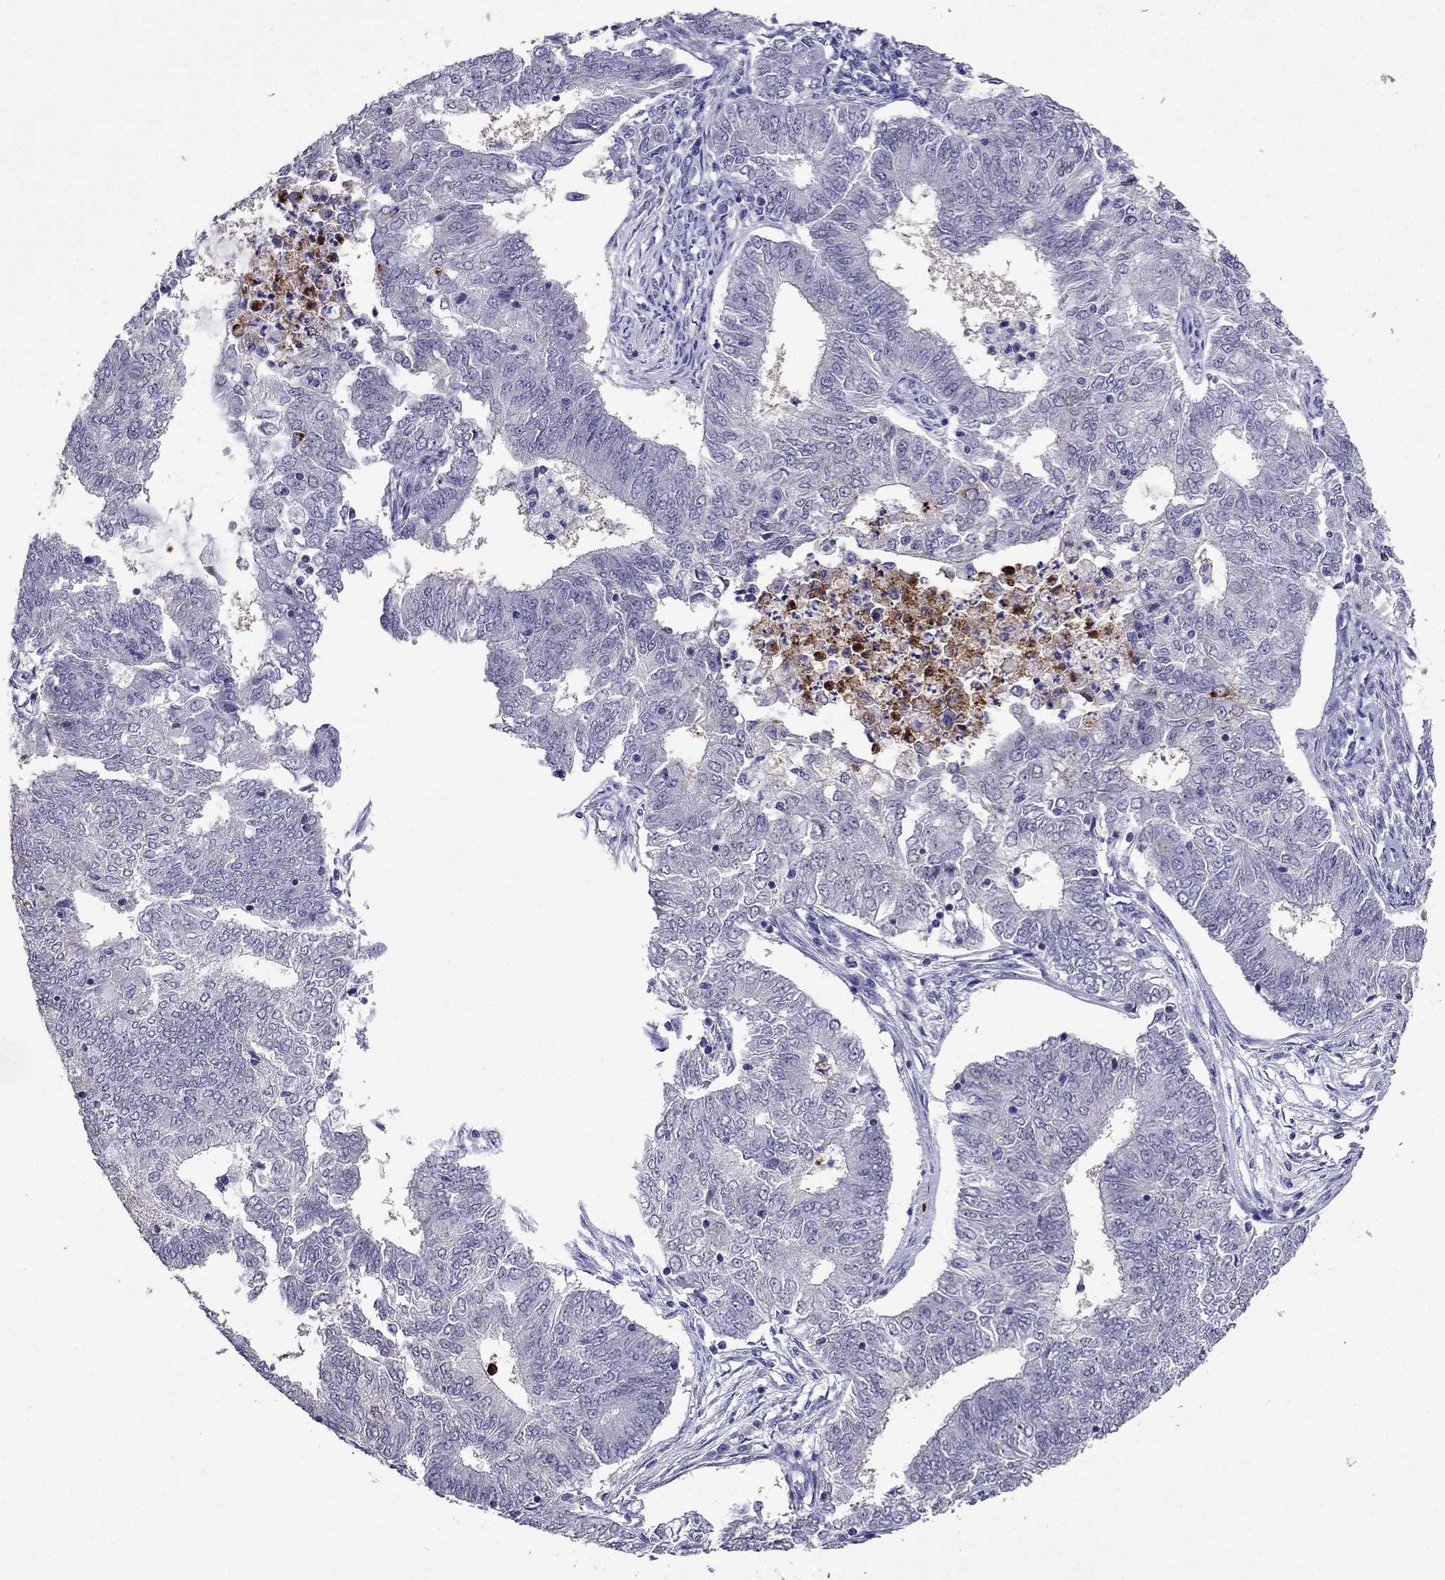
{"staining": {"intensity": "negative", "quantity": "none", "location": "none"}, "tissue": "endometrial cancer", "cell_type": "Tumor cells", "image_type": "cancer", "snomed": [{"axis": "morphology", "description": "Adenocarcinoma, NOS"}, {"axis": "topography", "description": "Endometrium"}], "caption": "The immunohistochemistry image has no significant staining in tumor cells of endometrial cancer (adenocarcinoma) tissue. (Immunohistochemistry (ihc), brightfield microscopy, high magnification).", "gene": "OLFM4", "patient": {"sex": "female", "age": 62}}